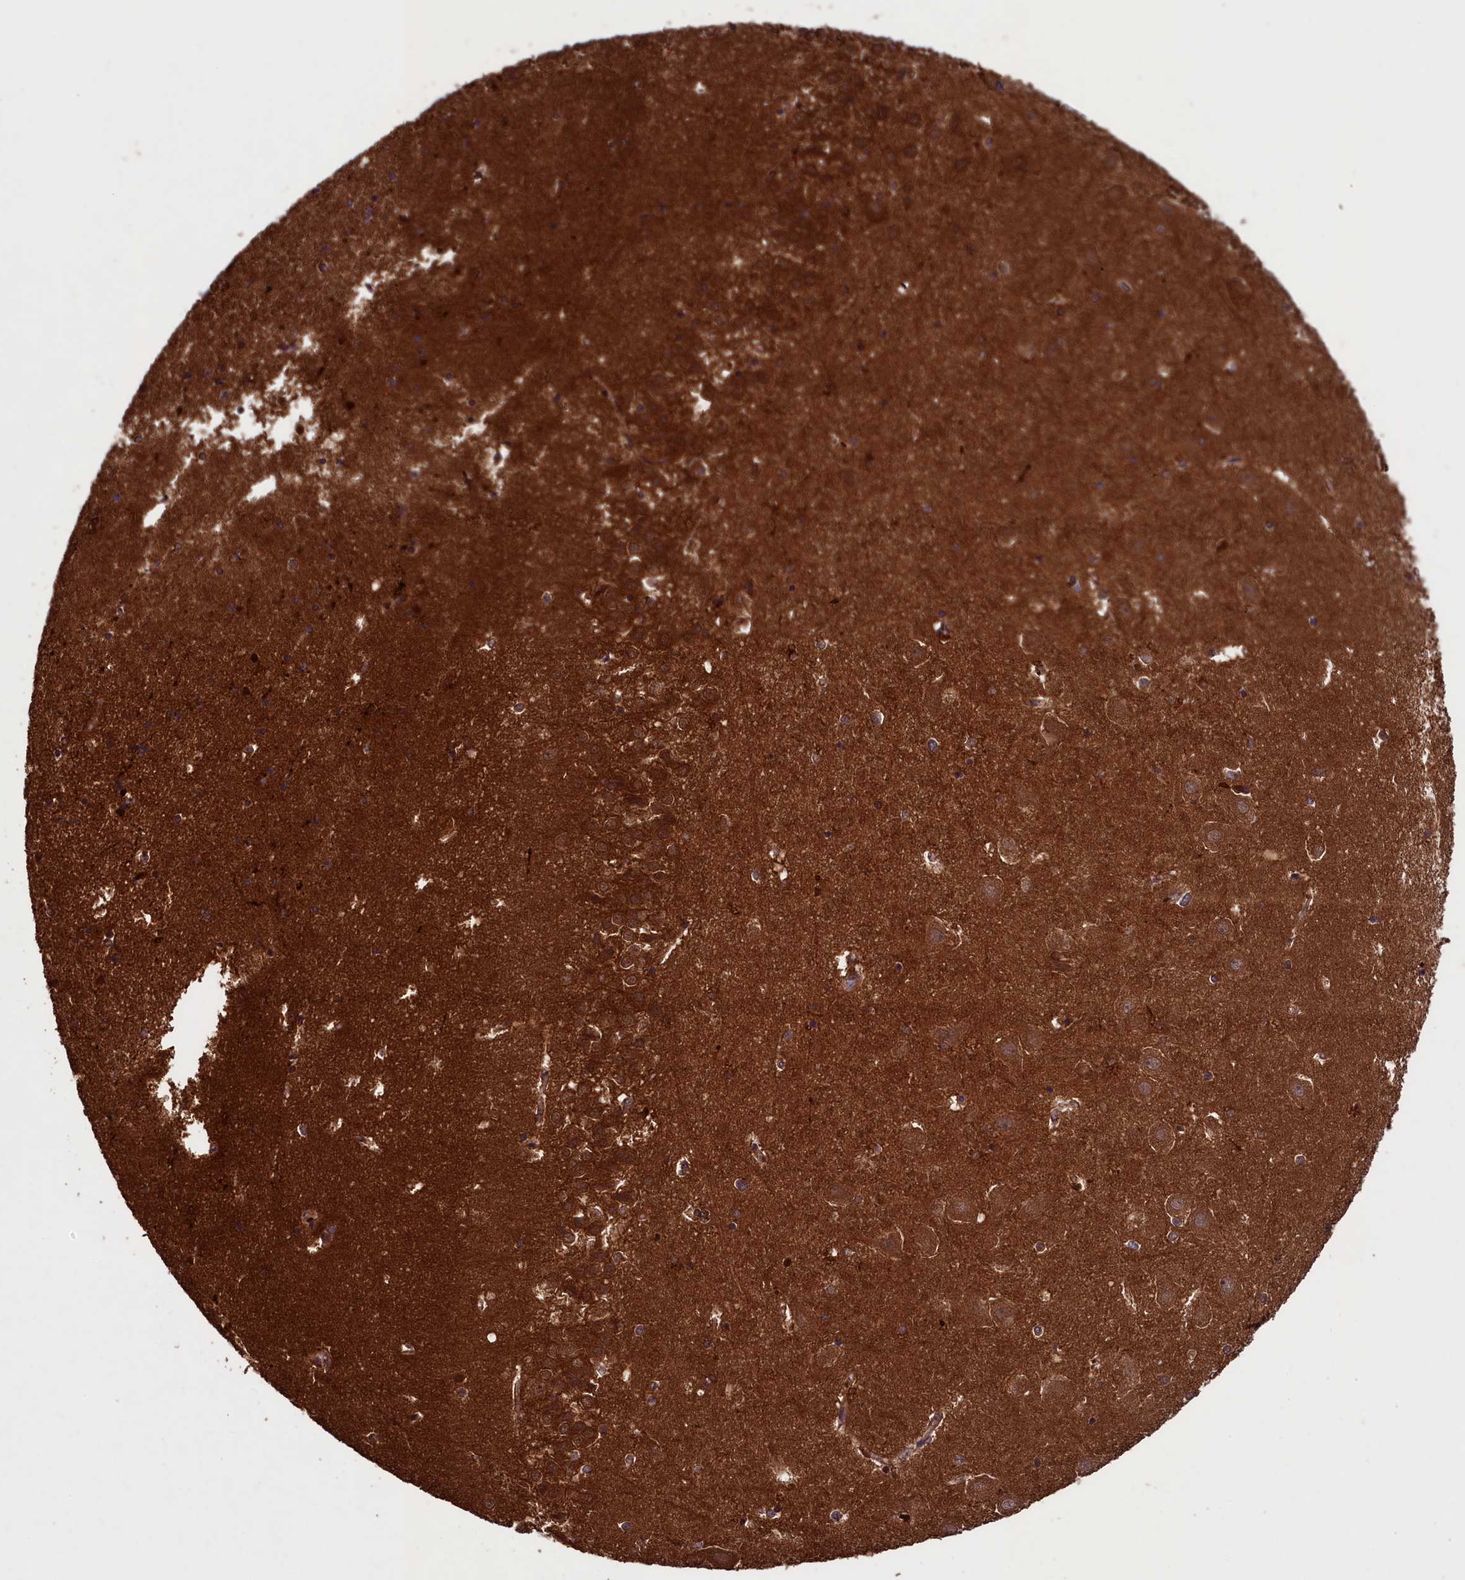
{"staining": {"intensity": "moderate", "quantity": ">75%", "location": "cytoplasmic/membranous"}, "tissue": "hippocampus", "cell_type": "Glial cells", "image_type": "normal", "snomed": [{"axis": "morphology", "description": "Normal tissue, NOS"}, {"axis": "topography", "description": "Hippocampus"}], "caption": "Immunohistochemistry (IHC) of benign human hippocampus demonstrates medium levels of moderate cytoplasmic/membranous expression in approximately >75% of glial cells. (DAB IHC, brown staining for protein, blue staining for nuclei).", "gene": "BLTP3B", "patient": {"sex": "female", "age": 52}}